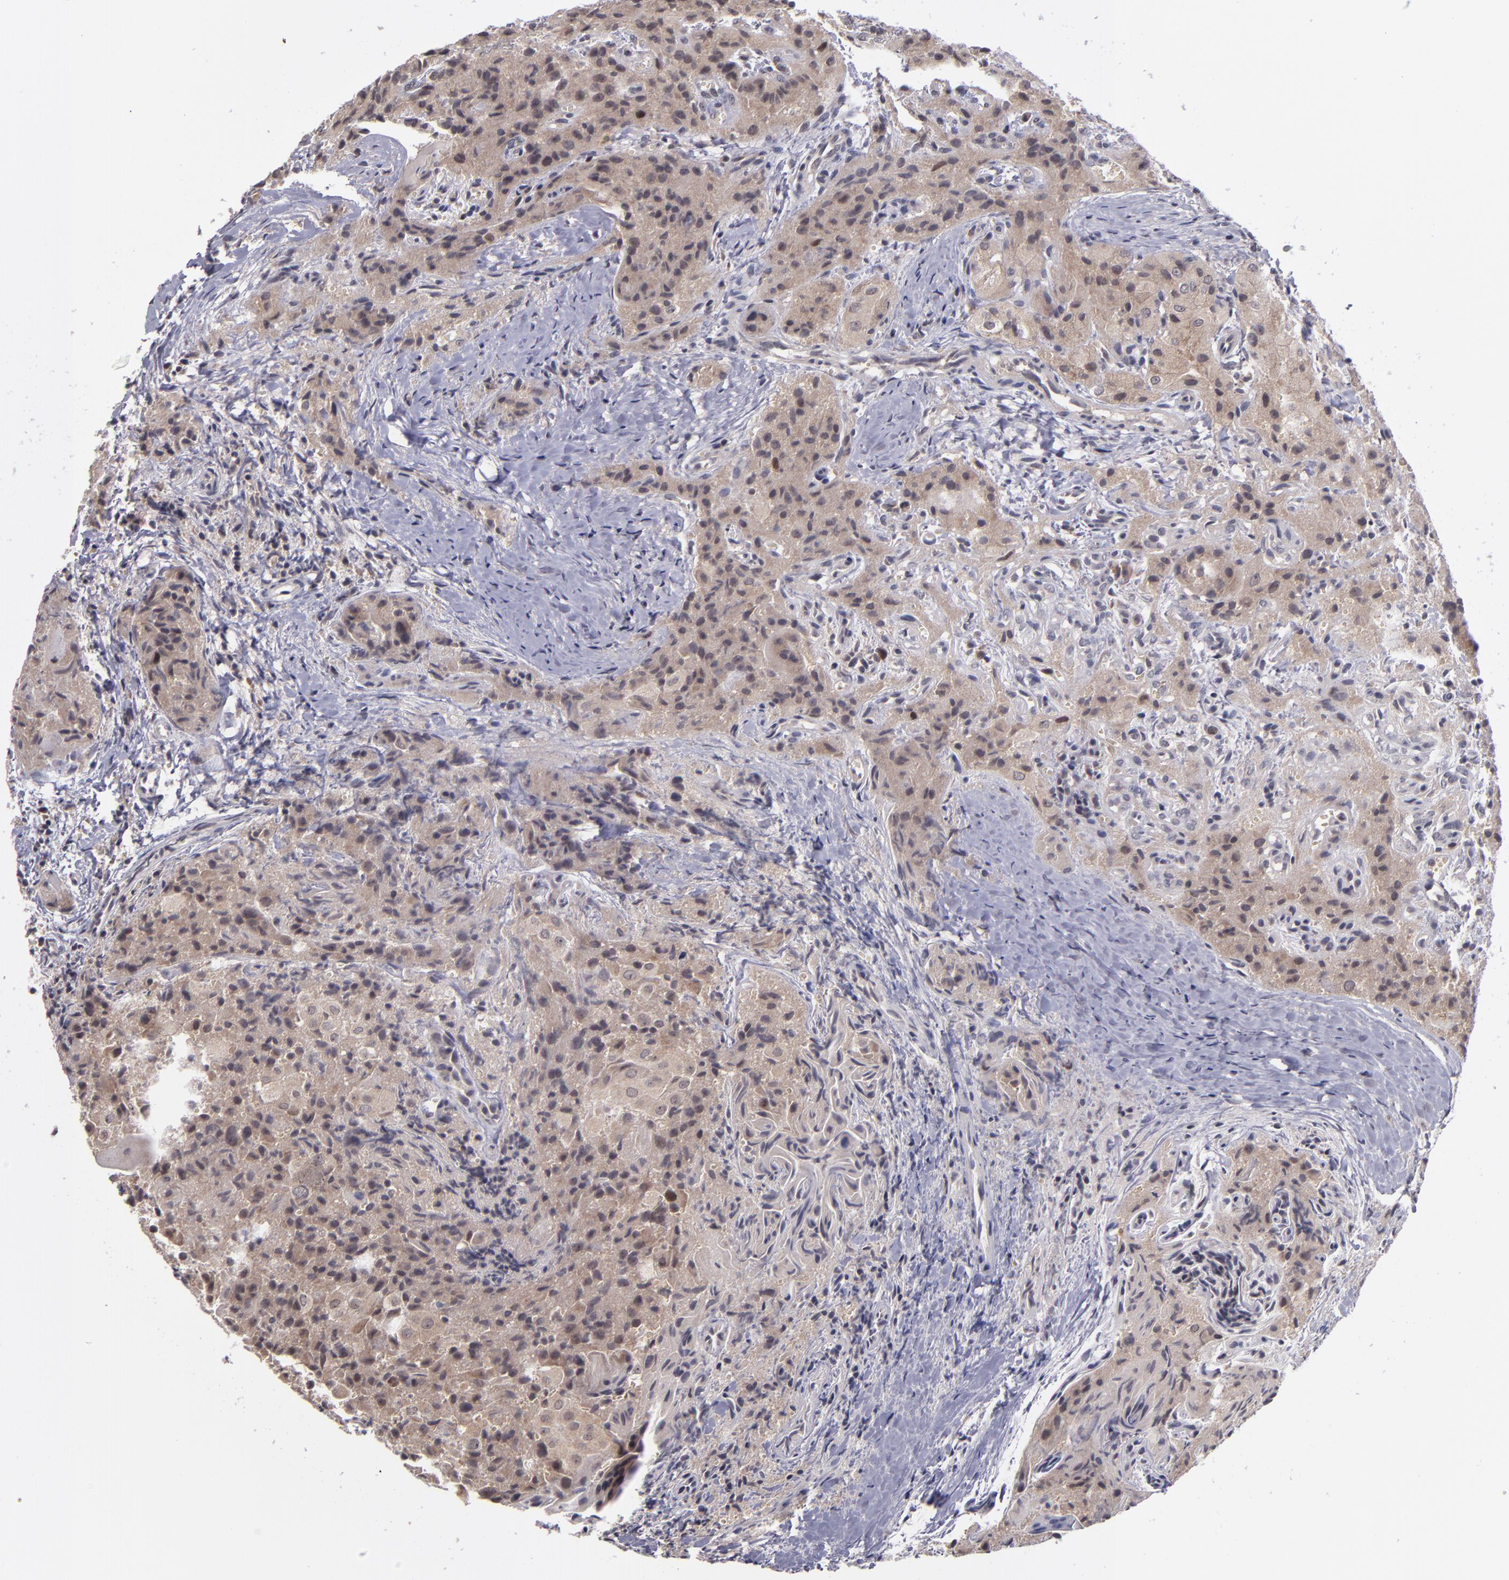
{"staining": {"intensity": "moderate", "quantity": "25%-75%", "location": "cytoplasmic/membranous,nuclear"}, "tissue": "thyroid cancer", "cell_type": "Tumor cells", "image_type": "cancer", "snomed": [{"axis": "morphology", "description": "Papillary adenocarcinoma, NOS"}, {"axis": "topography", "description": "Thyroid gland"}], "caption": "Thyroid cancer tissue shows moderate cytoplasmic/membranous and nuclear positivity in about 25%-75% of tumor cells, visualized by immunohistochemistry.", "gene": "CDC7", "patient": {"sex": "female", "age": 71}}